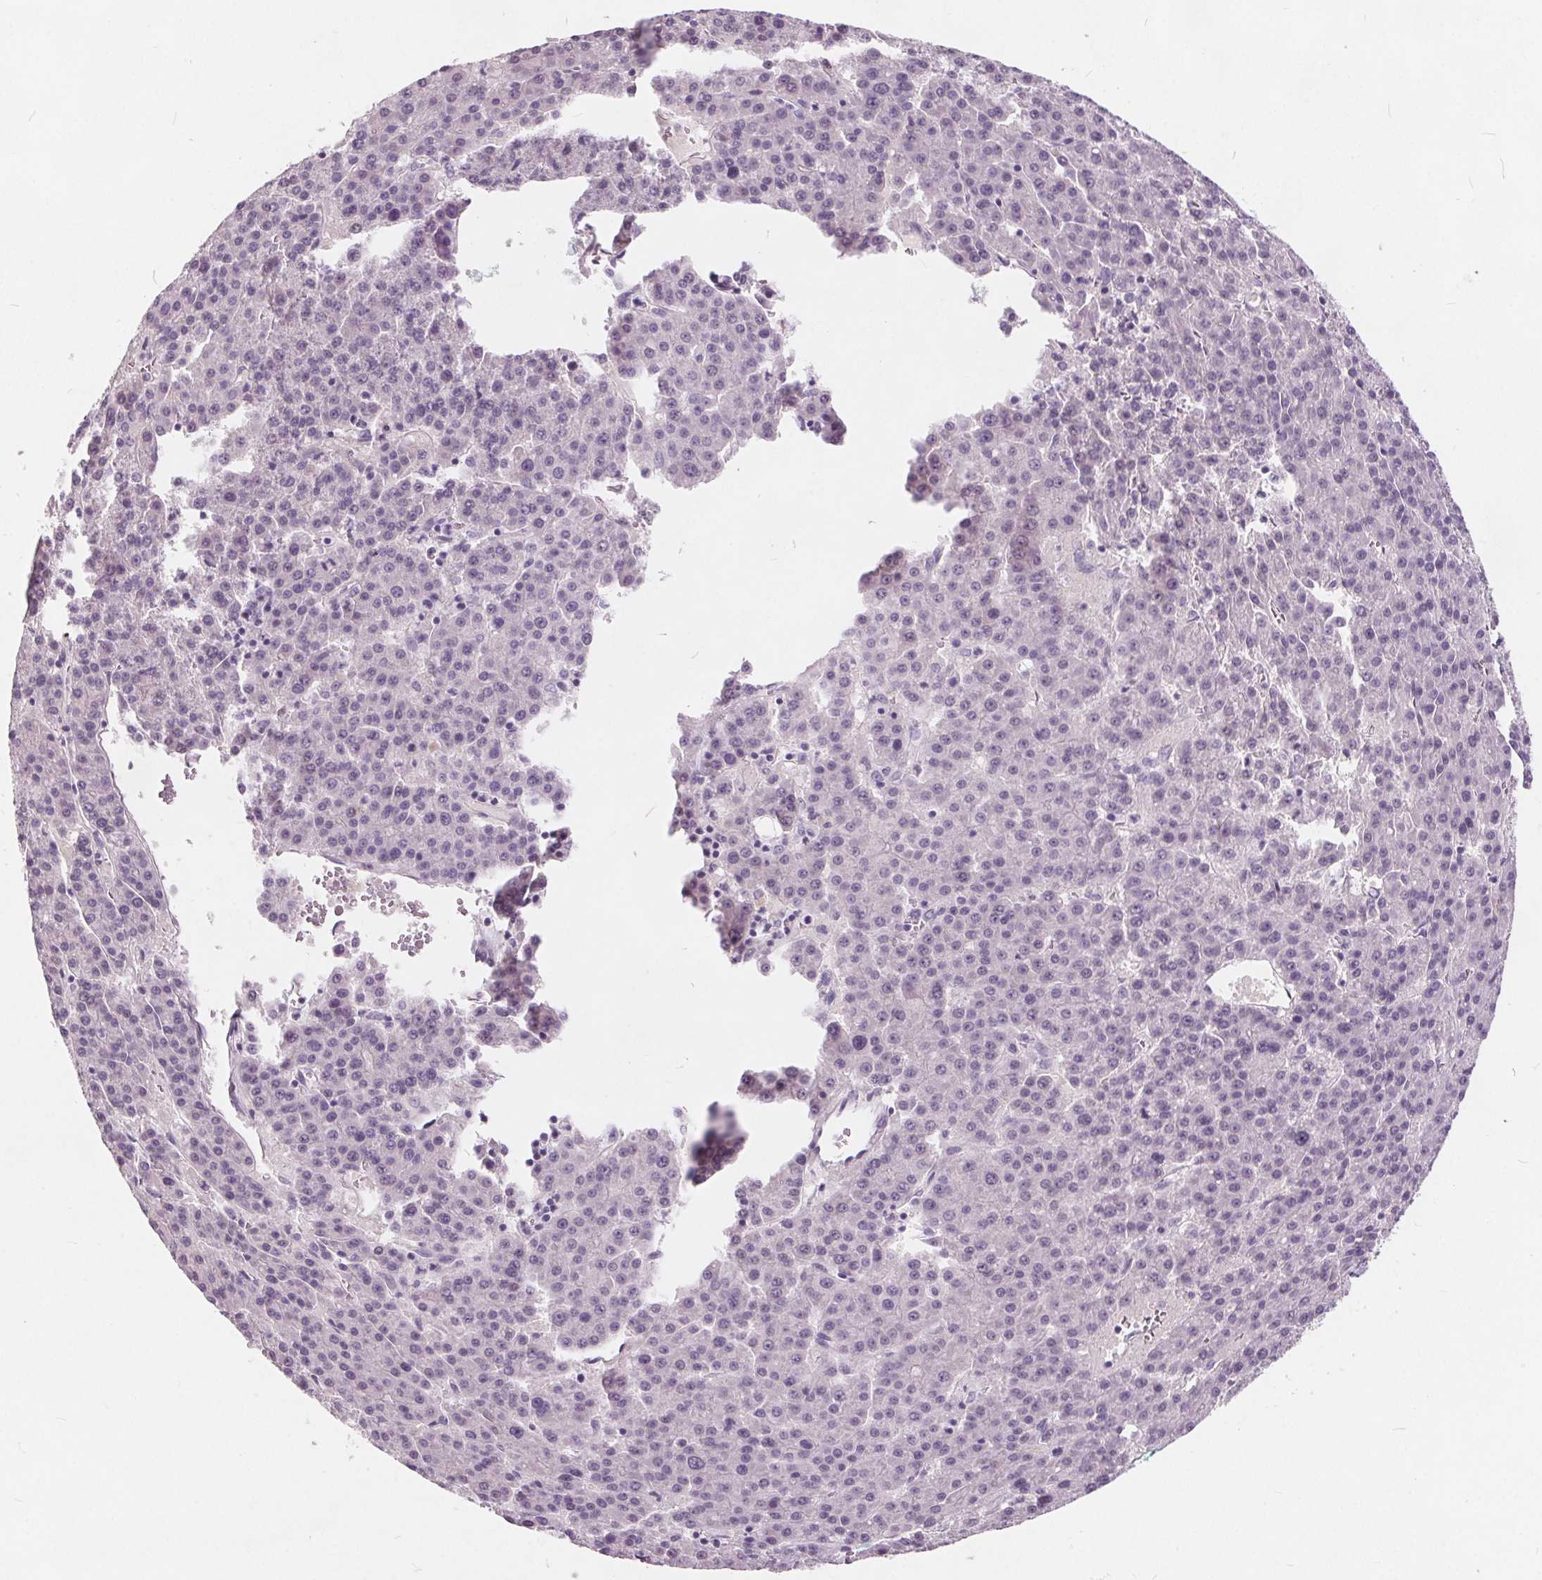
{"staining": {"intensity": "negative", "quantity": "none", "location": "none"}, "tissue": "liver cancer", "cell_type": "Tumor cells", "image_type": "cancer", "snomed": [{"axis": "morphology", "description": "Carcinoma, Hepatocellular, NOS"}, {"axis": "topography", "description": "Liver"}], "caption": "Human liver hepatocellular carcinoma stained for a protein using immunohistochemistry shows no positivity in tumor cells.", "gene": "PLA2G2E", "patient": {"sex": "female", "age": 58}}